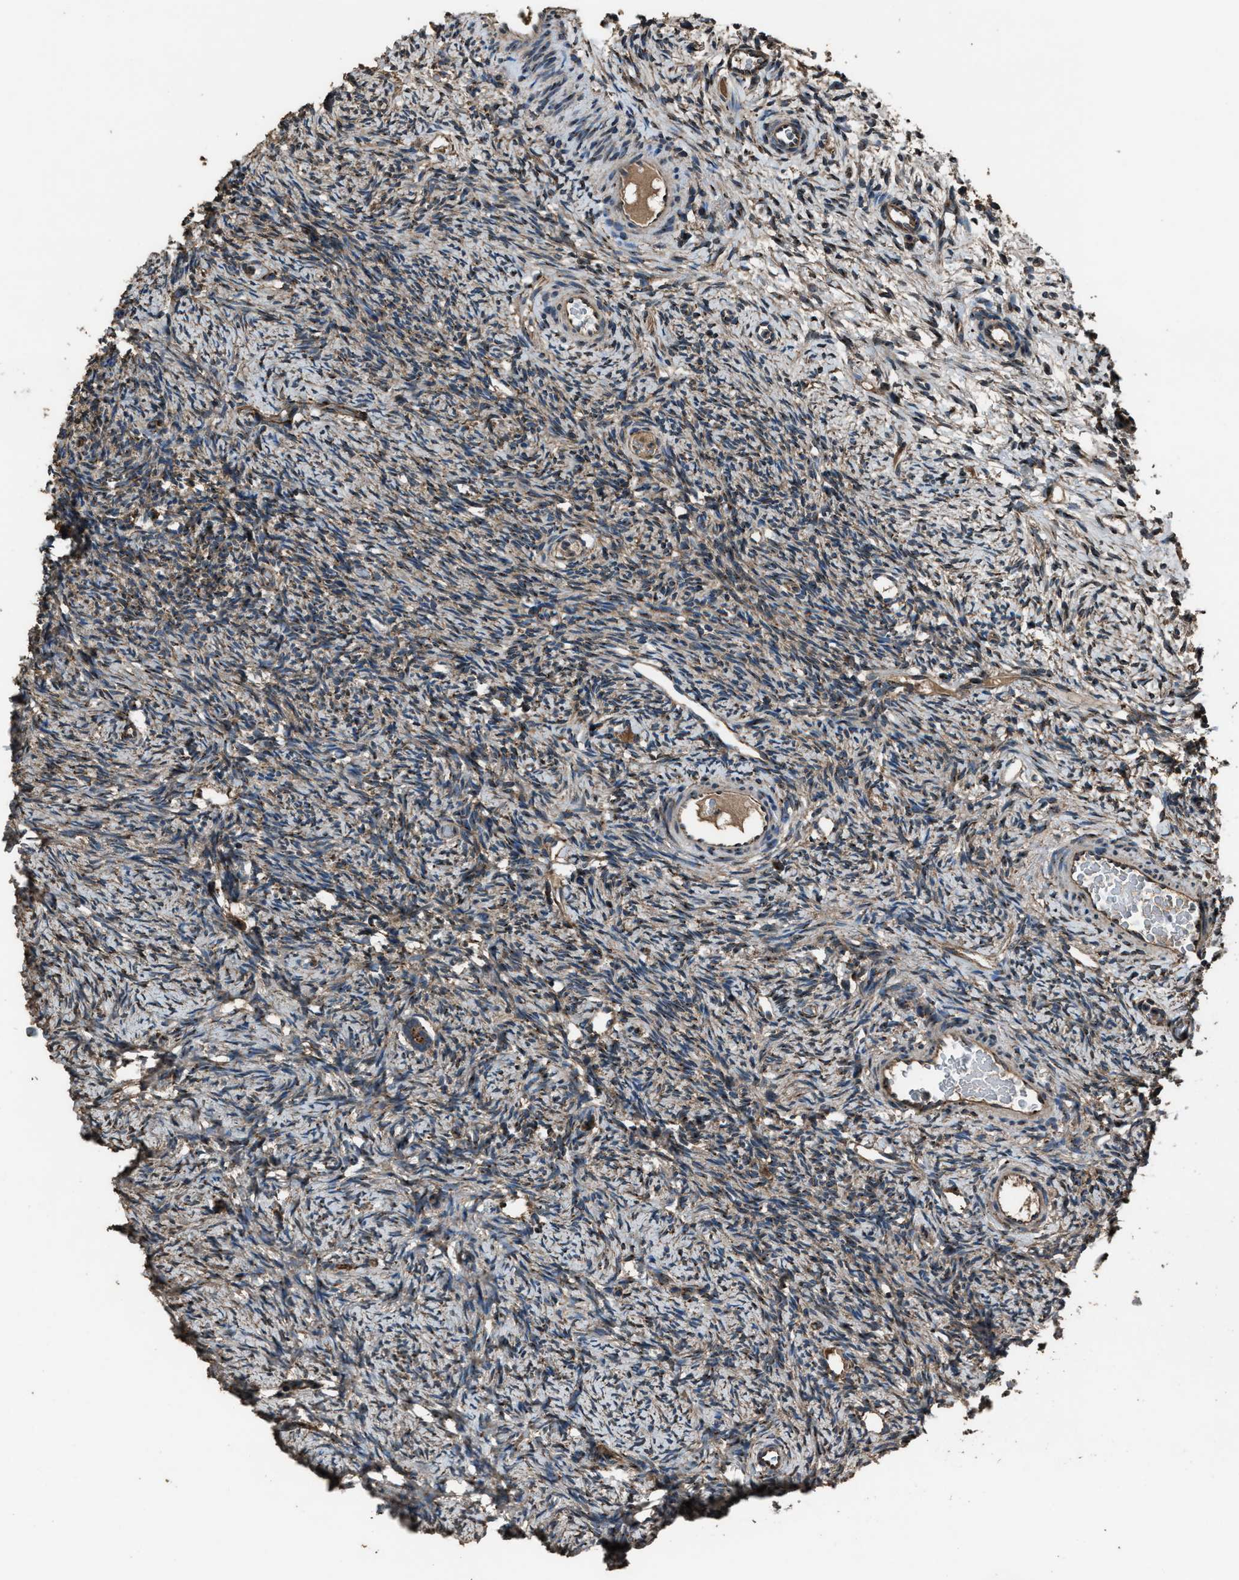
{"staining": {"intensity": "weak", "quantity": ">75%", "location": "cytoplasmic/membranous"}, "tissue": "ovary", "cell_type": "Ovarian stroma cells", "image_type": "normal", "snomed": [{"axis": "morphology", "description": "Normal tissue, NOS"}, {"axis": "topography", "description": "Ovary"}], "caption": "Protein analysis of benign ovary shows weak cytoplasmic/membranous positivity in approximately >75% of ovarian stroma cells.", "gene": "SLC38A10", "patient": {"sex": "female", "age": 33}}